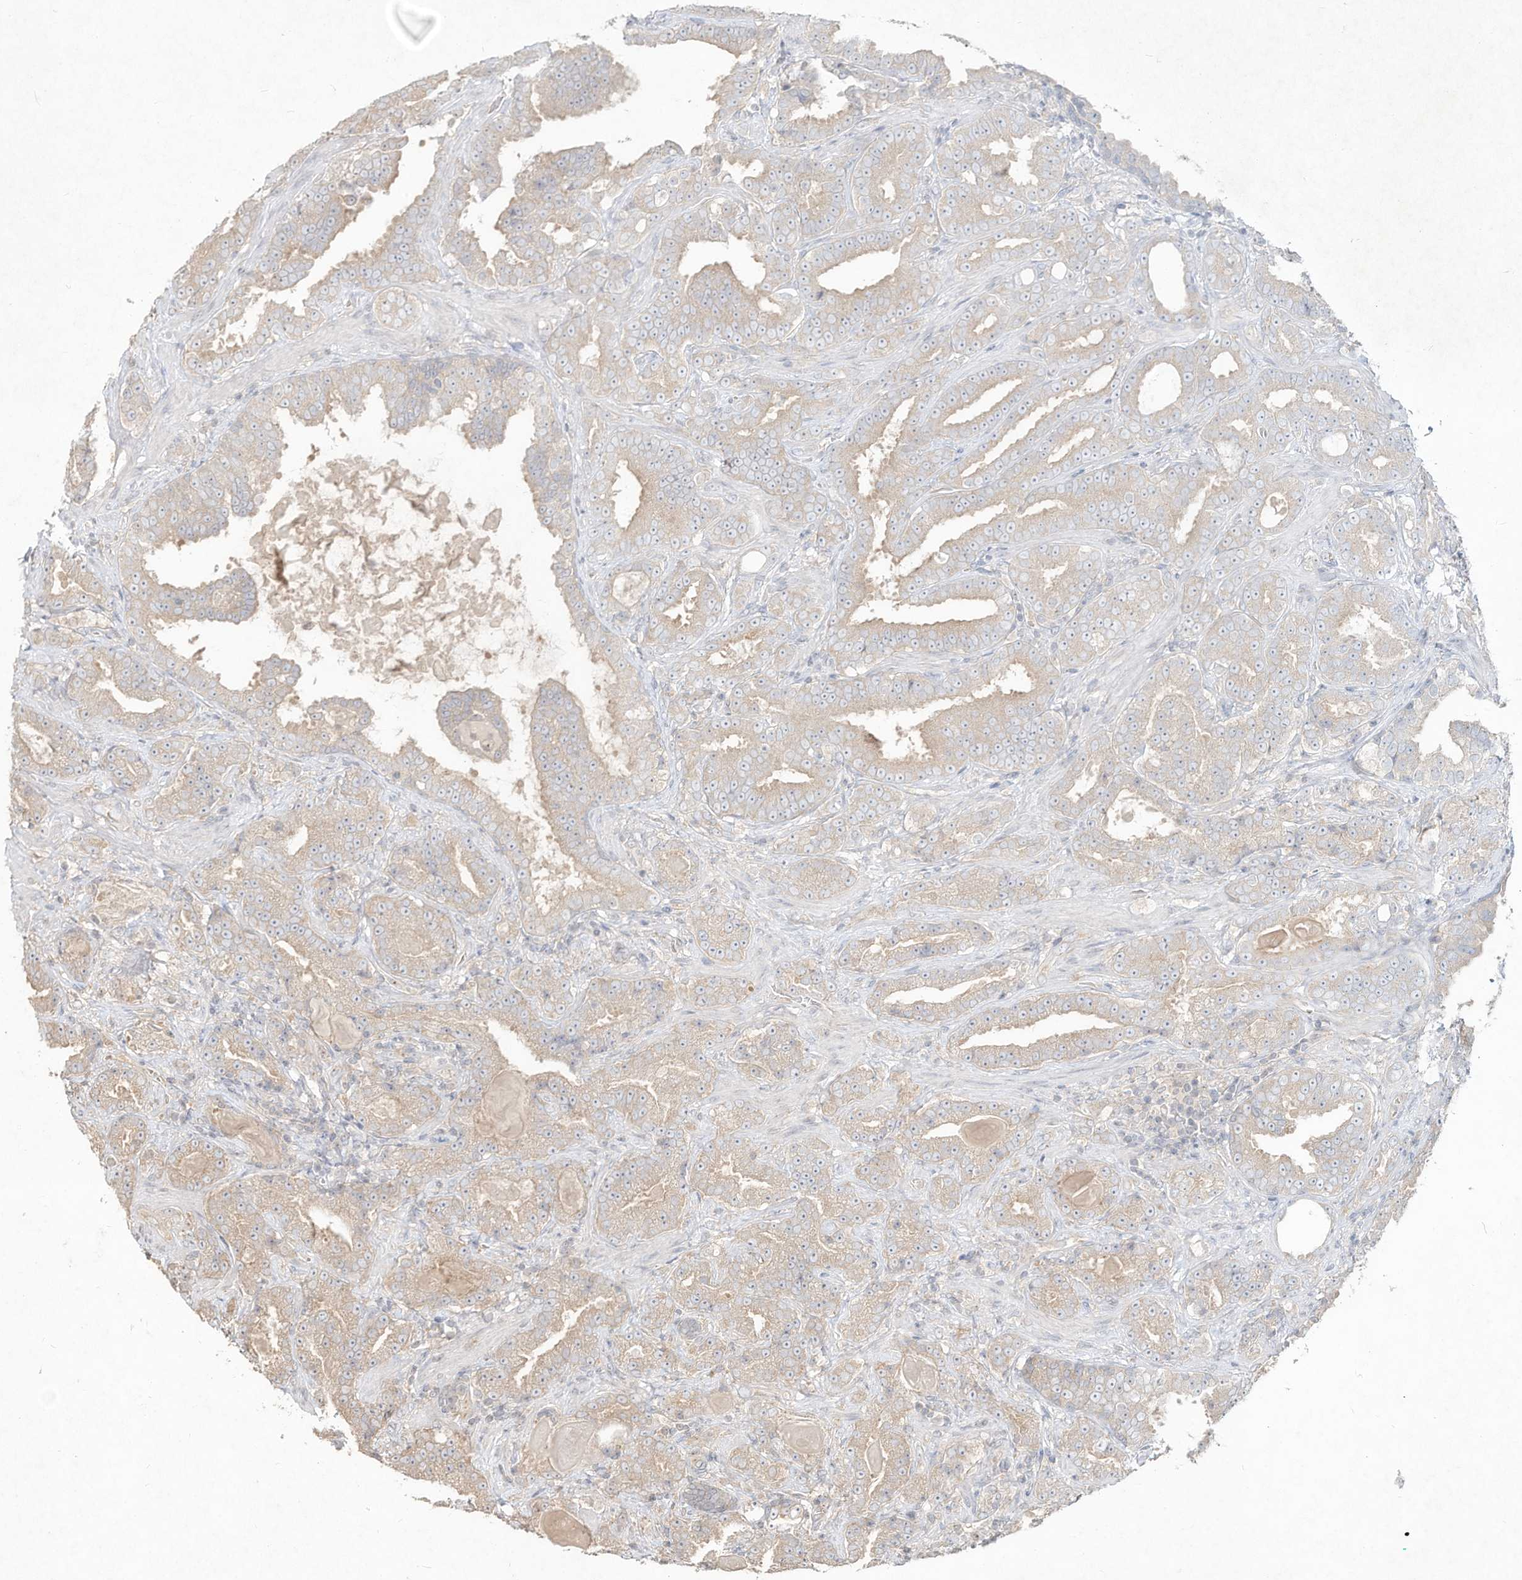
{"staining": {"intensity": "weak", "quantity": "25%-75%", "location": "cytoplasmic/membranous"}, "tissue": "prostate cancer", "cell_type": "Tumor cells", "image_type": "cancer", "snomed": [{"axis": "morphology", "description": "Adenocarcinoma, Low grade"}, {"axis": "topography", "description": "Prostate"}], "caption": "Adenocarcinoma (low-grade) (prostate) stained with a protein marker demonstrates weak staining in tumor cells.", "gene": "DYNC1I2", "patient": {"sex": "male", "age": 60}}